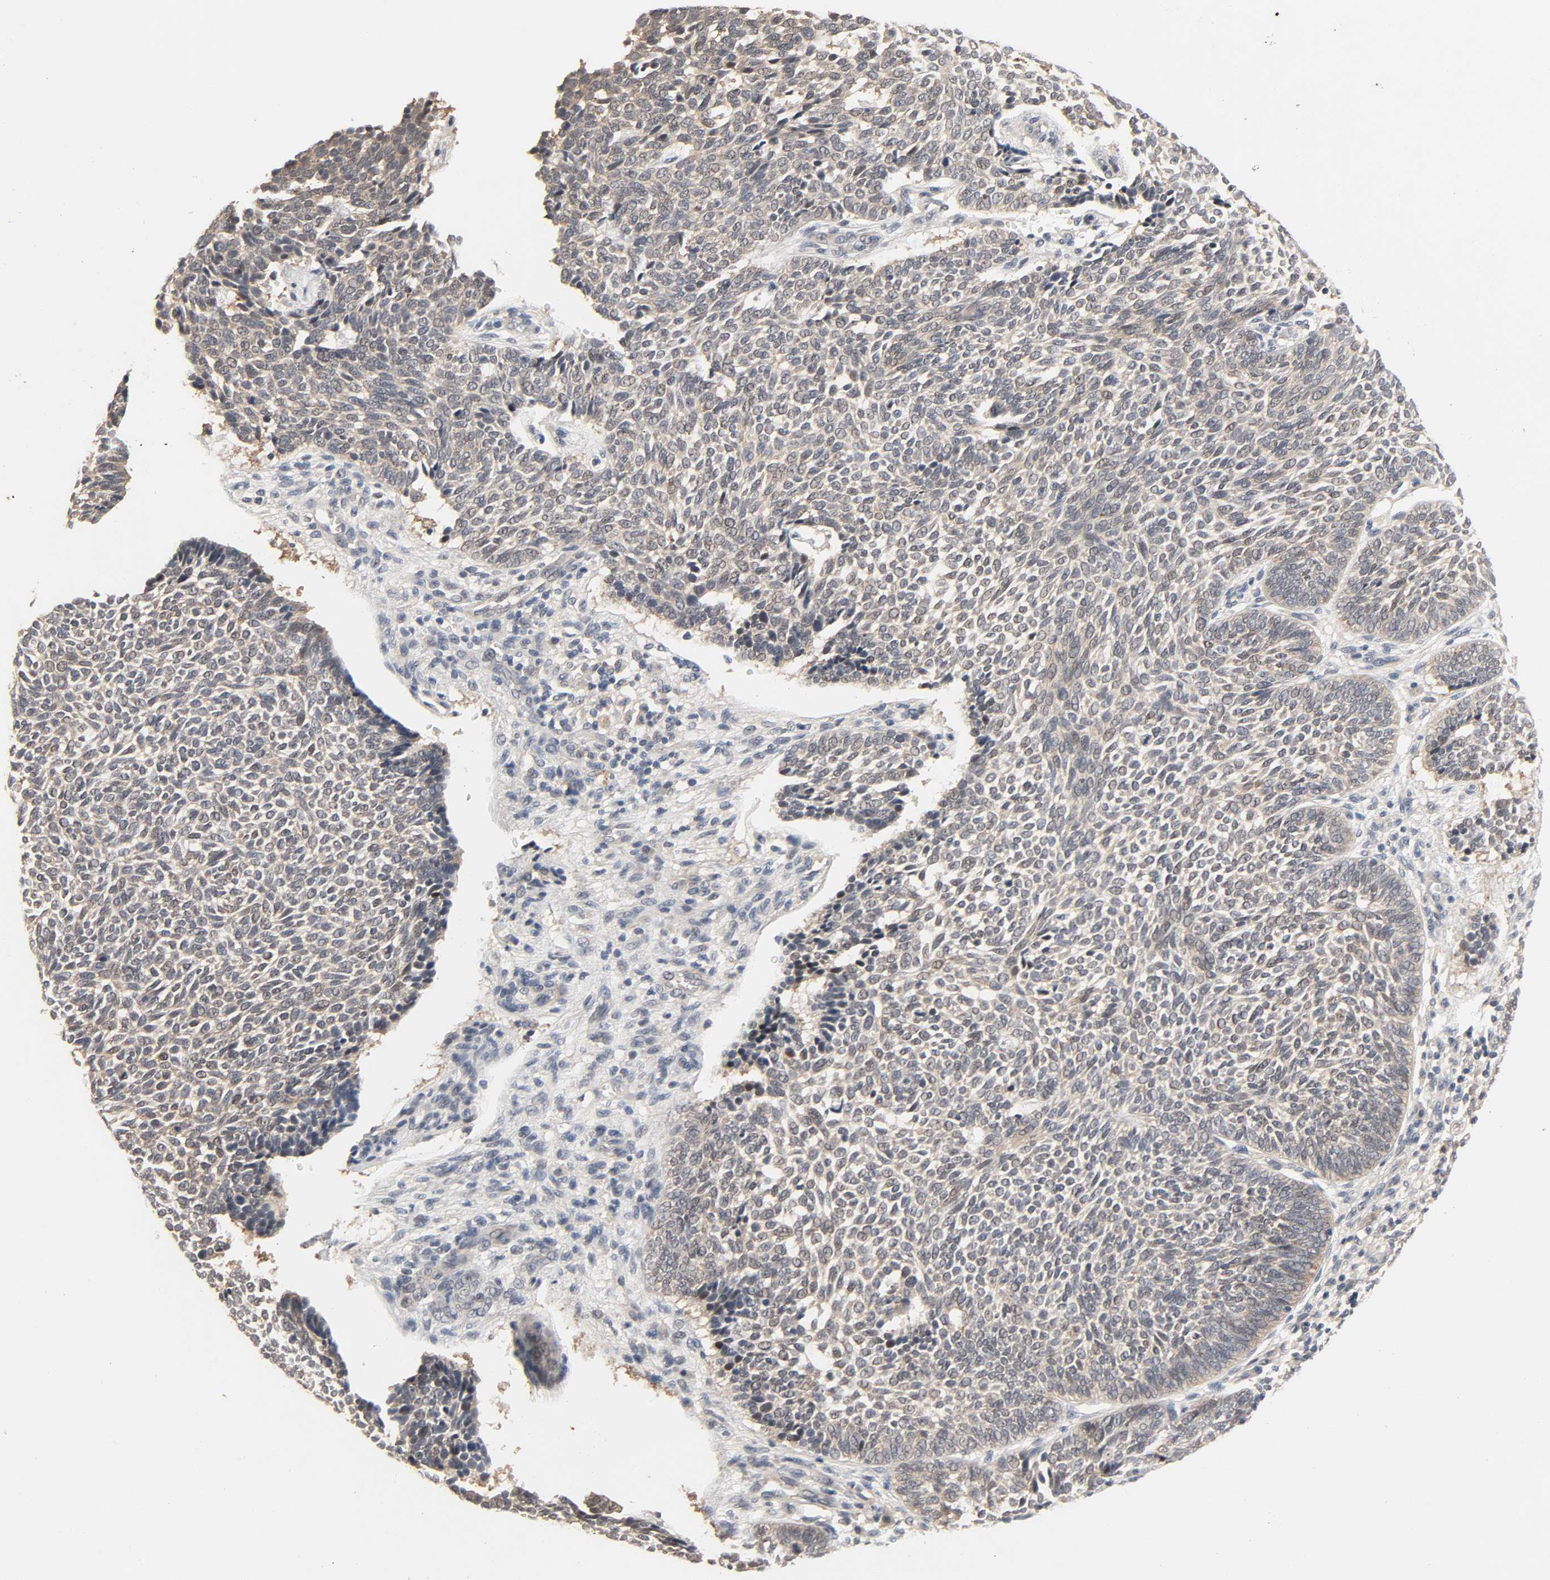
{"staining": {"intensity": "weak", "quantity": "25%-75%", "location": "cytoplasmic/membranous"}, "tissue": "skin cancer", "cell_type": "Tumor cells", "image_type": "cancer", "snomed": [{"axis": "morphology", "description": "Normal tissue, NOS"}, {"axis": "morphology", "description": "Basal cell carcinoma"}, {"axis": "topography", "description": "Skin"}], "caption": "Skin basal cell carcinoma was stained to show a protein in brown. There is low levels of weak cytoplasmic/membranous staining in about 25%-75% of tumor cells. (DAB IHC, brown staining for protein, blue staining for nuclei).", "gene": "MAGEA8", "patient": {"sex": "male", "age": 87}}